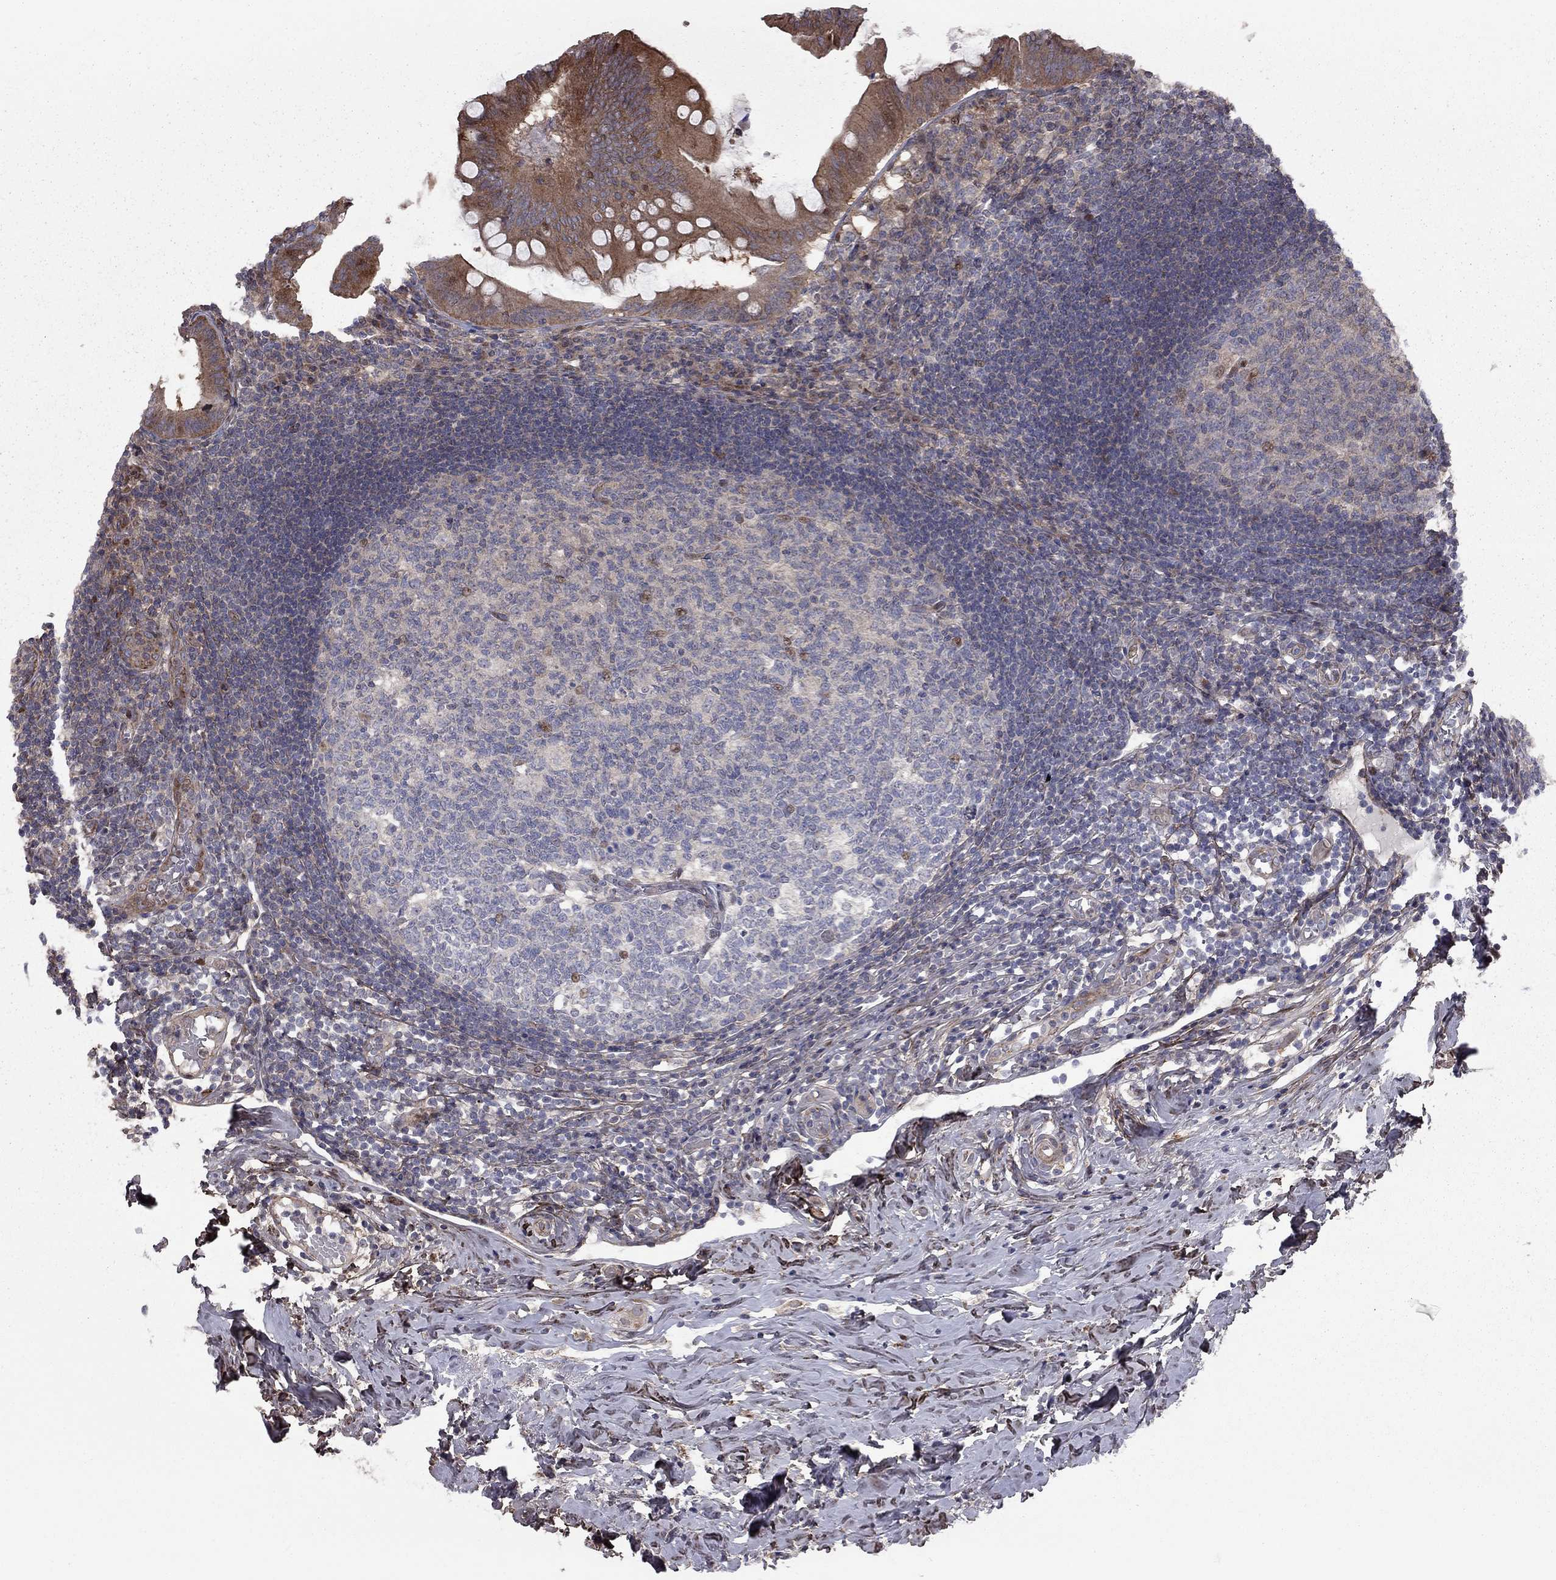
{"staining": {"intensity": "strong", "quantity": ">75%", "location": "cytoplasmic/membranous"}, "tissue": "appendix", "cell_type": "Glandular cells", "image_type": "normal", "snomed": [{"axis": "morphology", "description": "Normal tissue, NOS"}, {"axis": "morphology", "description": "Inflammation, NOS"}, {"axis": "topography", "description": "Appendix"}], "caption": "Protein expression by IHC reveals strong cytoplasmic/membranous staining in about >75% of glandular cells in benign appendix. Immunohistochemistry stains the protein of interest in brown and the nuclei are stained blue.", "gene": "DUSP7", "patient": {"sex": "male", "age": 16}}